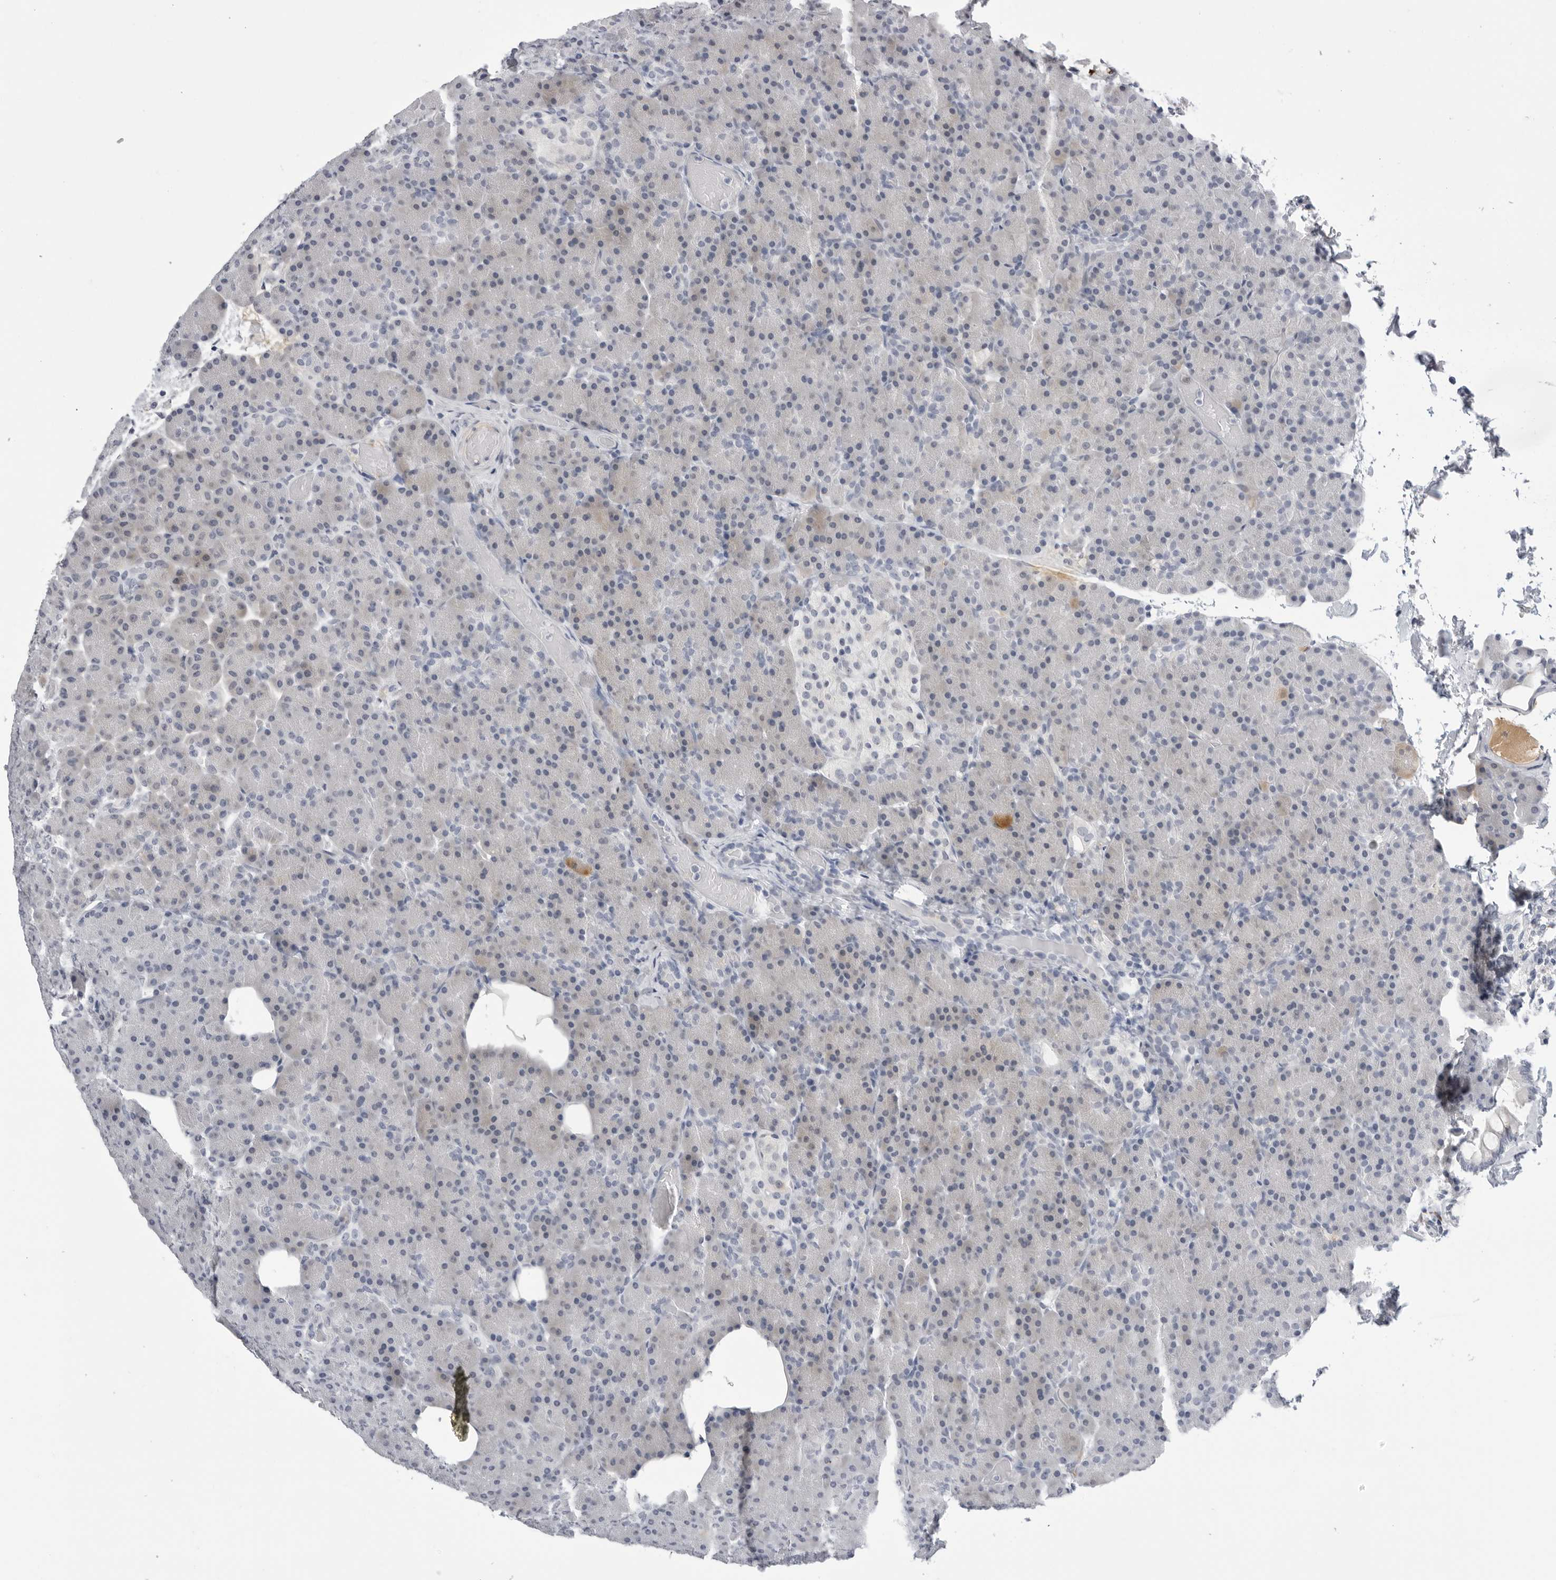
{"staining": {"intensity": "moderate", "quantity": "<25%", "location": "cytoplasmic/membranous"}, "tissue": "pancreas", "cell_type": "Exocrine glandular cells", "image_type": "normal", "snomed": [{"axis": "morphology", "description": "Normal tissue, NOS"}, {"axis": "topography", "description": "Pancreas"}], "caption": "Brown immunohistochemical staining in unremarkable pancreas shows moderate cytoplasmic/membranous positivity in approximately <25% of exocrine glandular cells. (brown staining indicates protein expression, while blue staining denotes nuclei).", "gene": "ZNF502", "patient": {"sex": "female", "age": 43}}